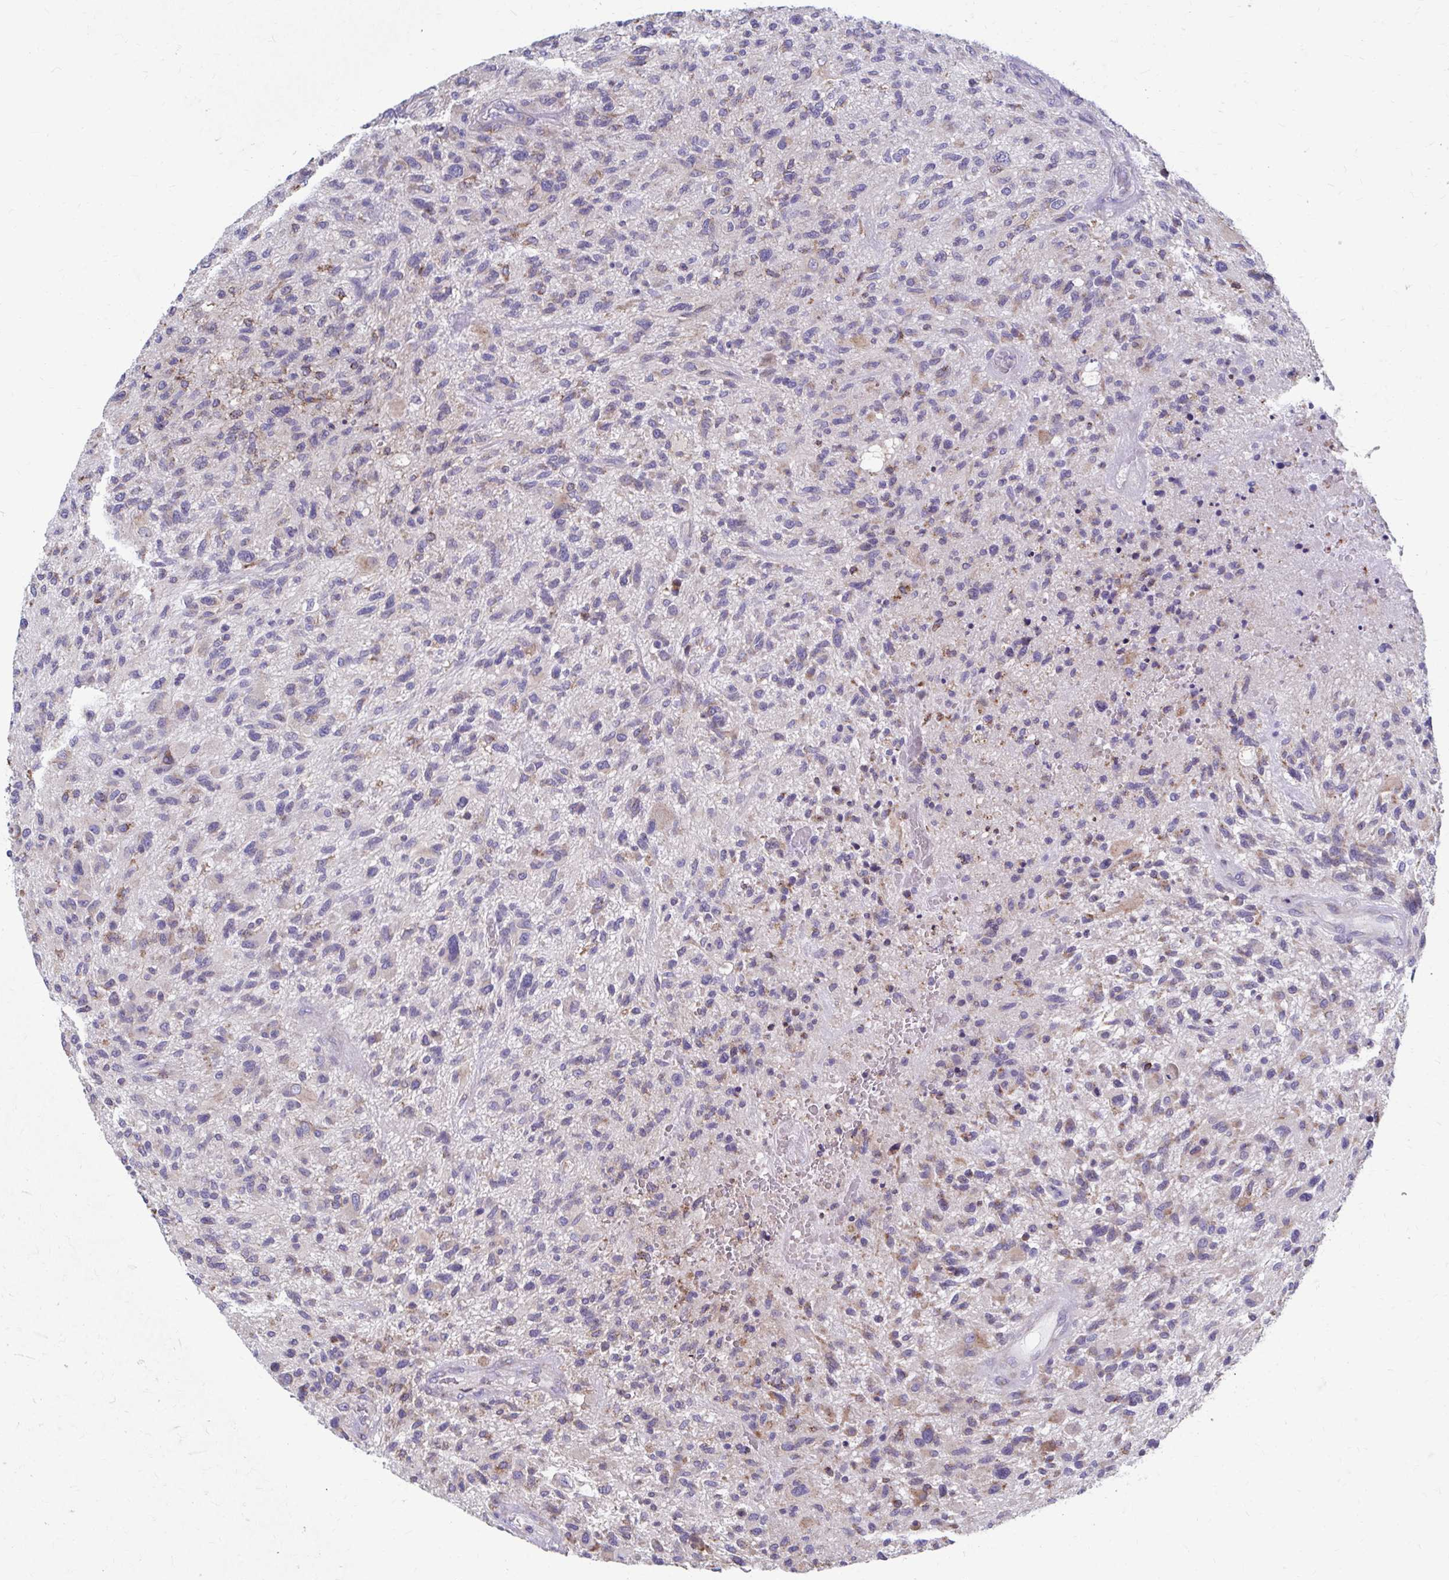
{"staining": {"intensity": "weak", "quantity": "<25%", "location": "cytoplasmic/membranous"}, "tissue": "glioma", "cell_type": "Tumor cells", "image_type": "cancer", "snomed": [{"axis": "morphology", "description": "Glioma, malignant, High grade"}, {"axis": "topography", "description": "Brain"}], "caption": "Glioma stained for a protein using IHC exhibits no positivity tumor cells.", "gene": "FKBP2", "patient": {"sex": "male", "age": 47}}